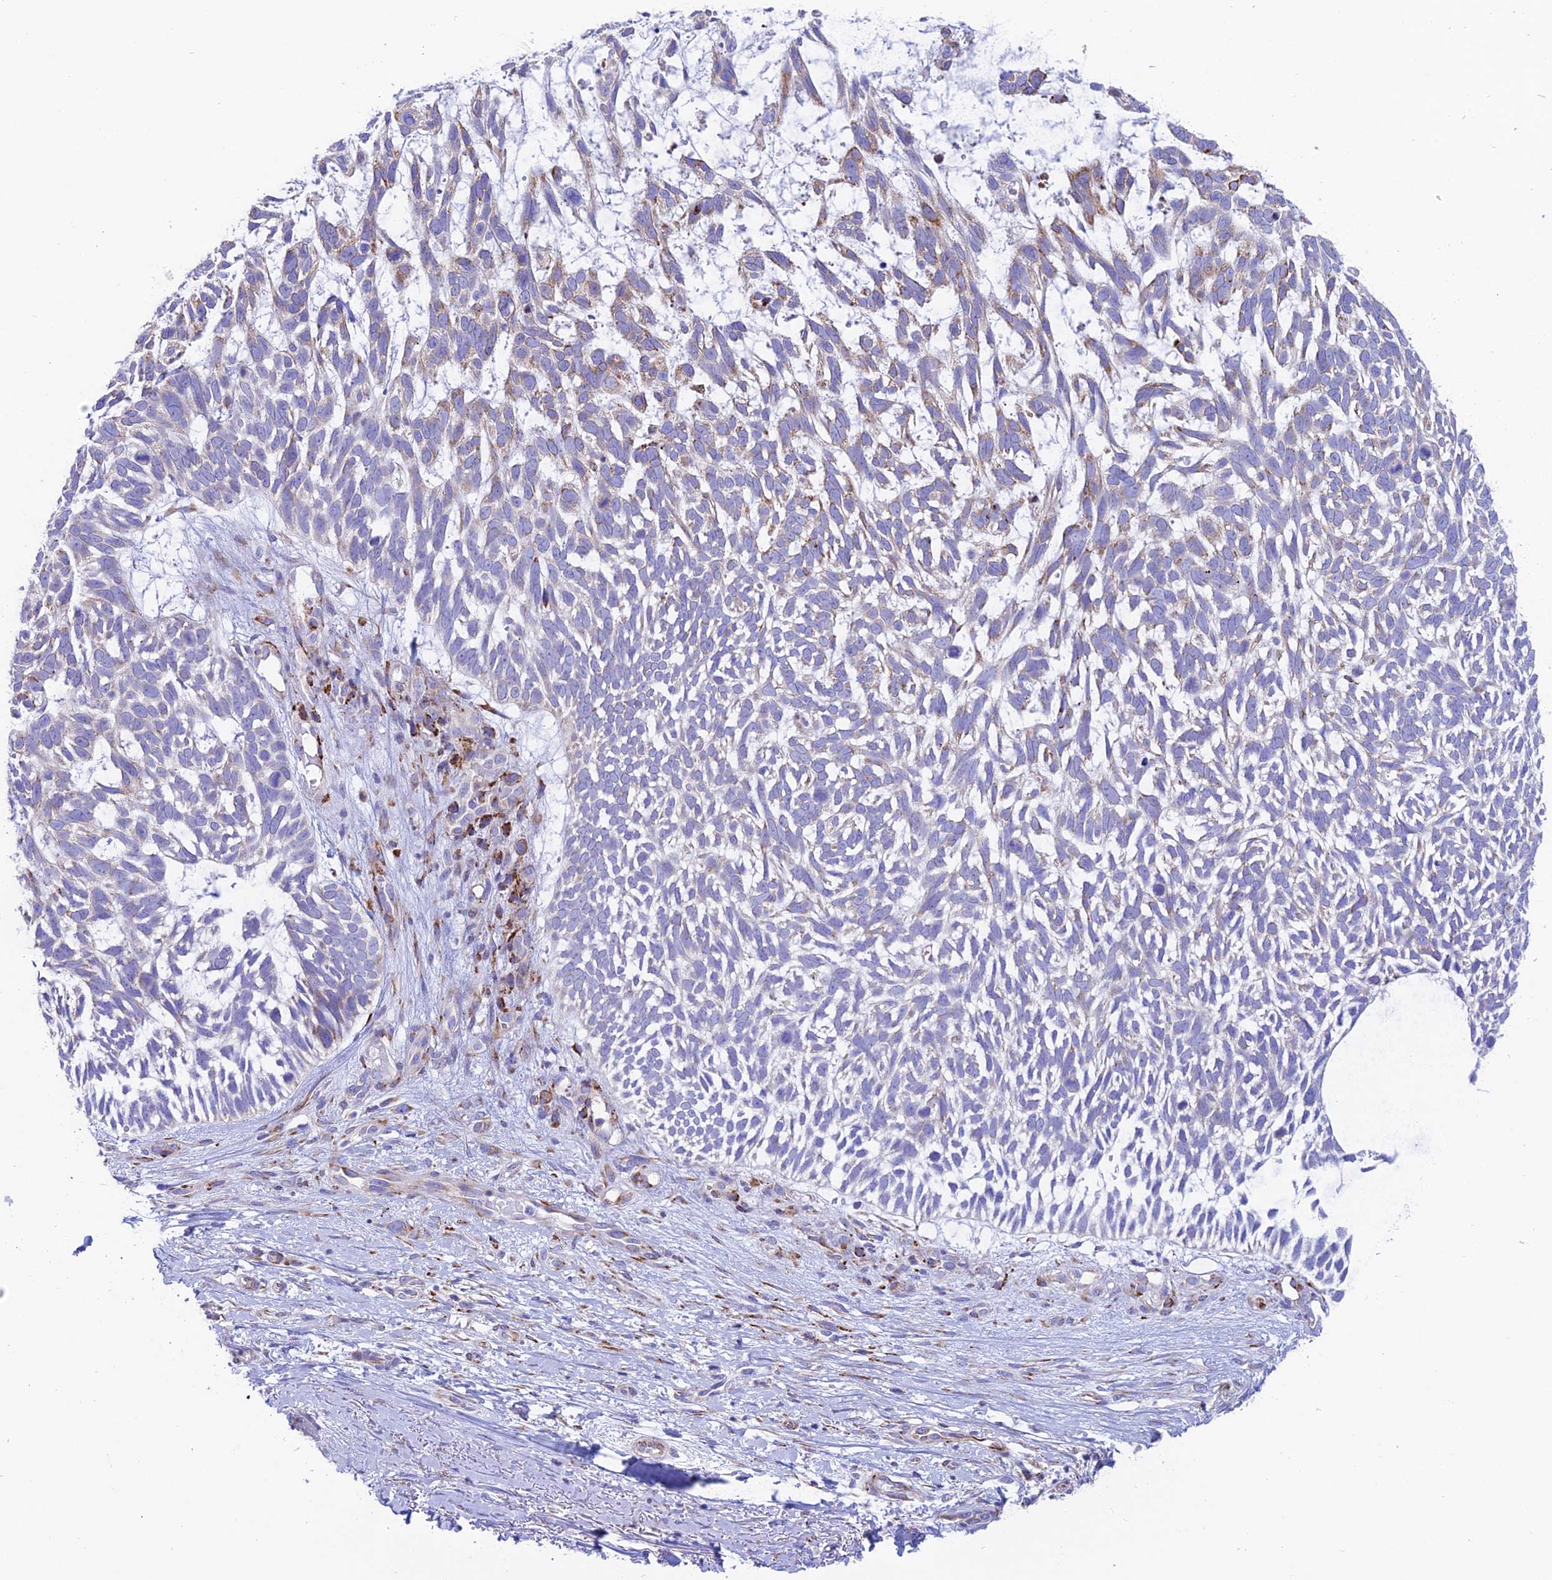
{"staining": {"intensity": "weak", "quantity": "<25%", "location": "cytoplasmic/membranous"}, "tissue": "skin cancer", "cell_type": "Tumor cells", "image_type": "cancer", "snomed": [{"axis": "morphology", "description": "Basal cell carcinoma"}, {"axis": "topography", "description": "Skin"}], "caption": "This photomicrograph is of skin basal cell carcinoma stained with IHC to label a protein in brown with the nuclei are counter-stained blue. There is no staining in tumor cells.", "gene": "TUBGCP6", "patient": {"sex": "male", "age": 88}}